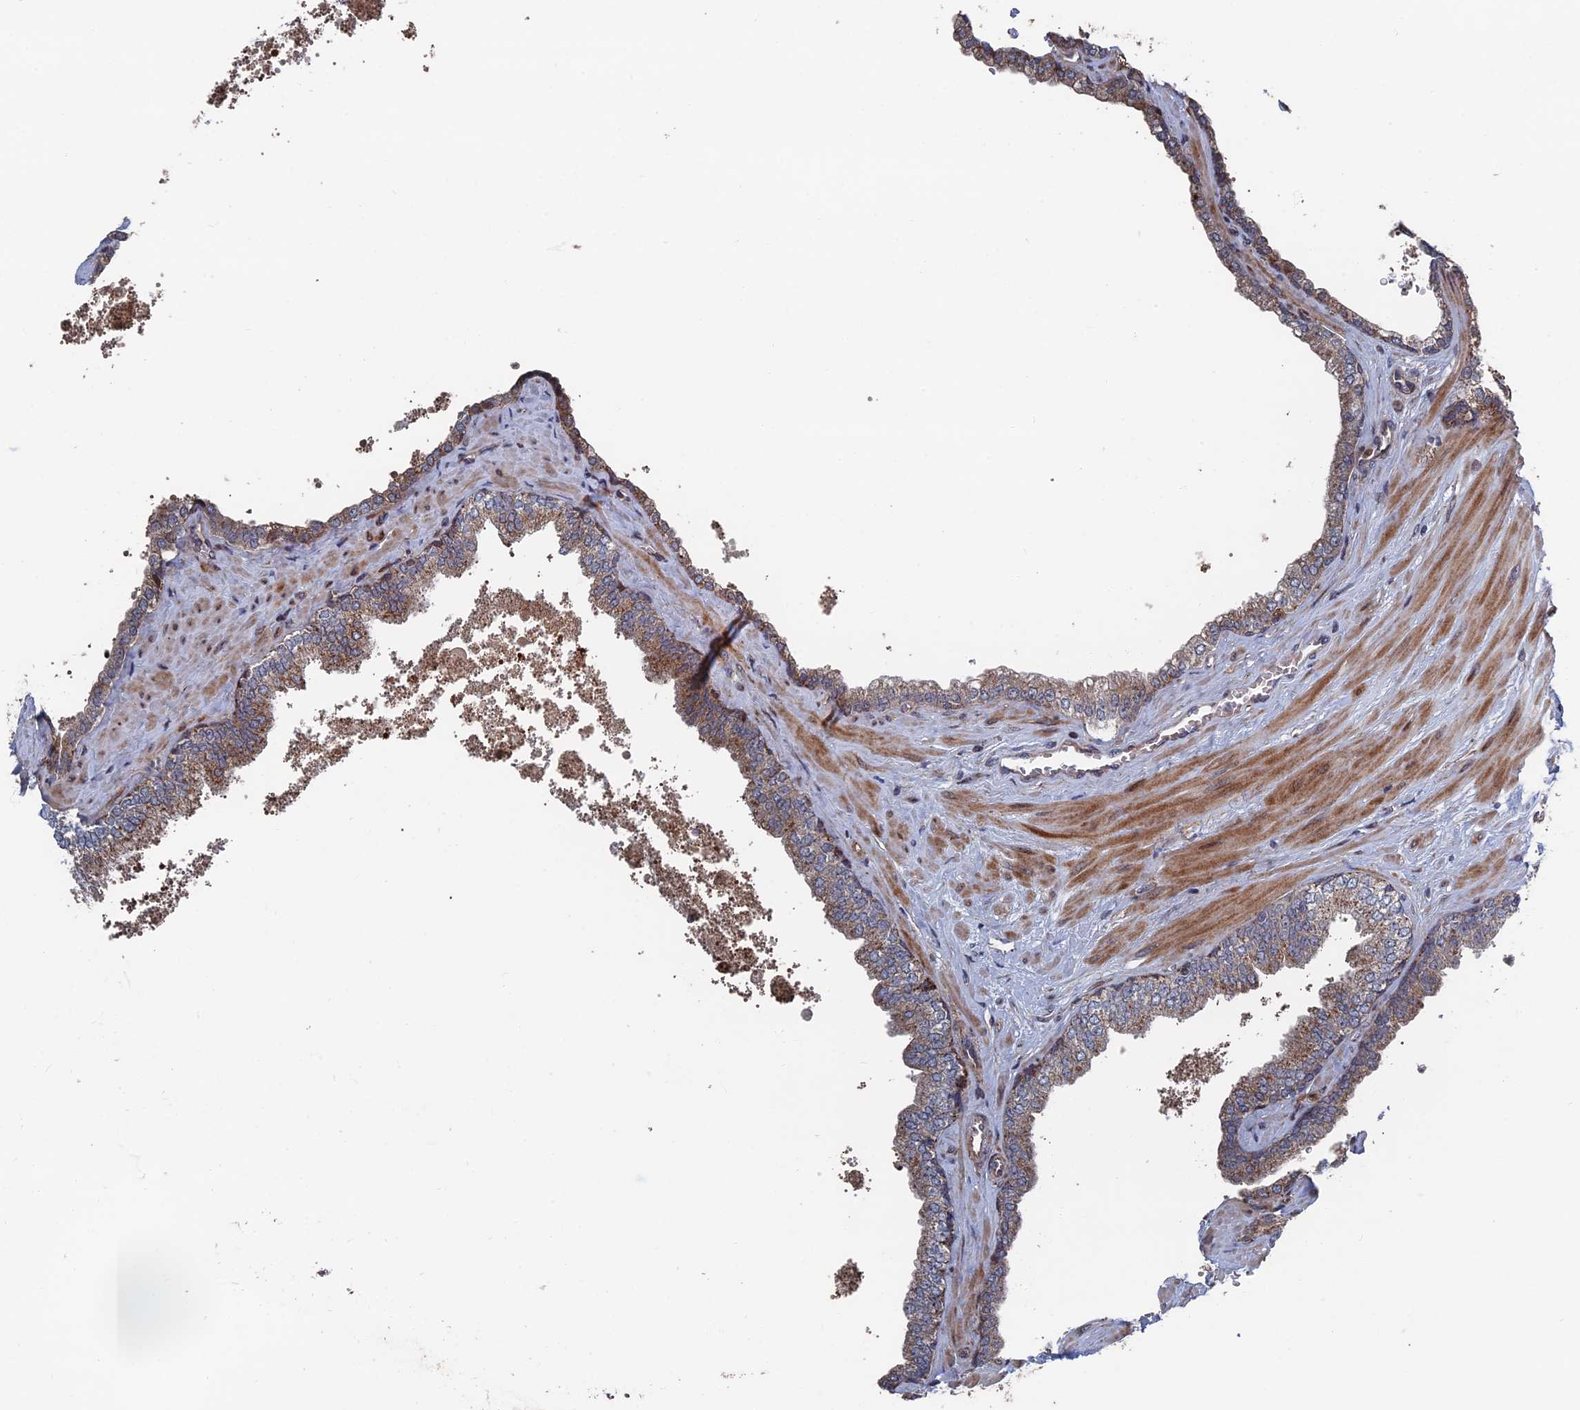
{"staining": {"intensity": "moderate", "quantity": "25%-75%", "location": "cytoplasmic/membranous"}, "tissue": "prostate", "cell_type": "Glandular cells", "image_type": "normal", "snomed": [{"axis": "morphology", "description": "Normal tissue, NOS"}, {"axis": "topography", "description": "Prostate"}], "caption": "This photomicrograph displays immunohistochemistry staining of normal human prostate, with medium moderate cytoplasmic/membranous staining in about 25%-75% of glandular cells.", "gene": "GTF2IRD1", "patient": {"sex": "male", "age": 60}}